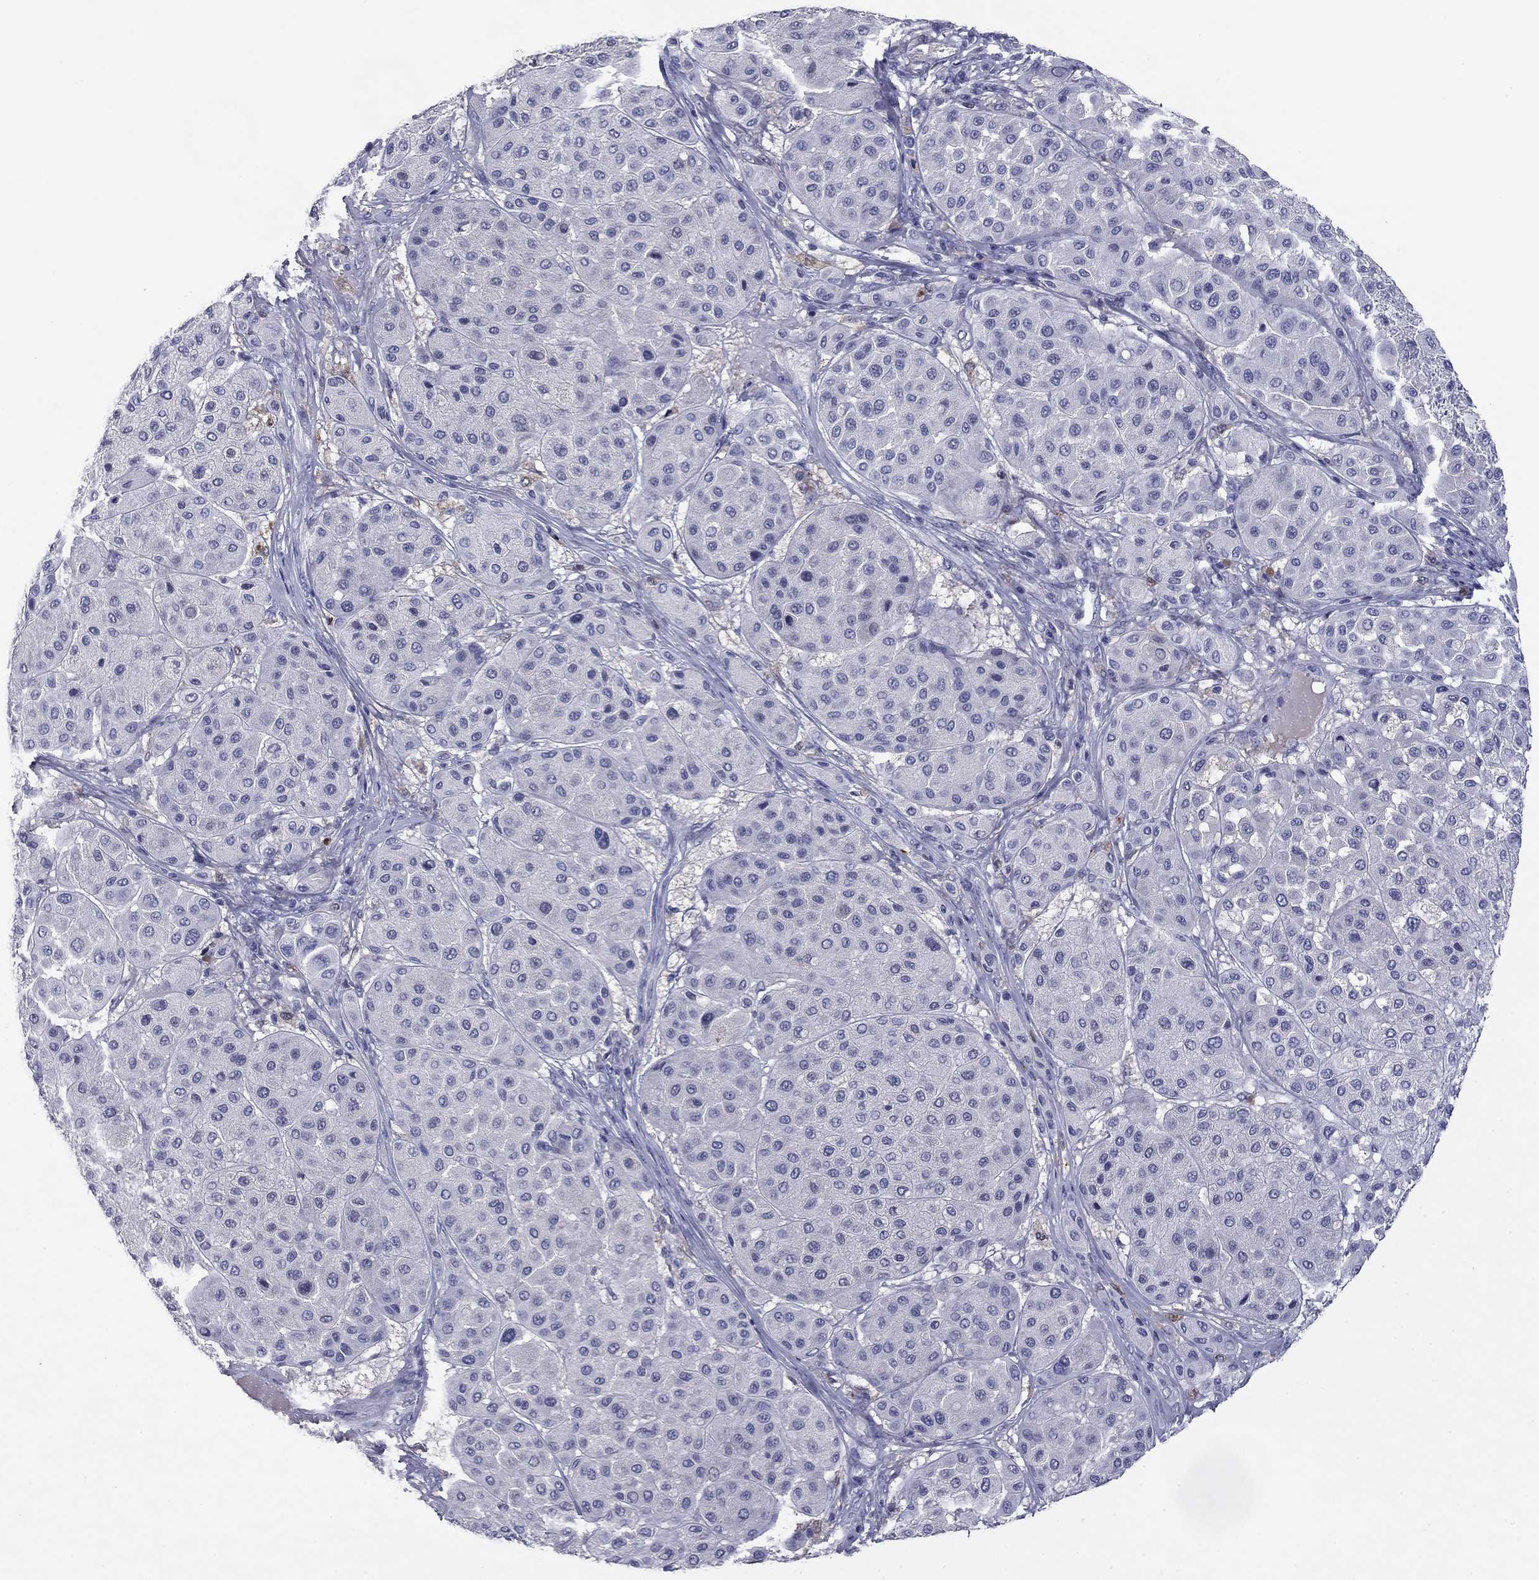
{"staining": {"intensity": "negative", "quantity": "none", "location": "none"}, "tissue": "melanoma", "cell_type": "Tumor cells", "image_type": "cancer", "snomed": [{"axis": "morphology", "description": "Malignant melanoma, Metastatic site"}, {"axis": "topography", "description": "Smooth muscle"}], "caption": "An image of human malignant melanoma (metastatic site) is negative for staining in tumor cells.", "gene": "CFAP119", "patient": {"sex": "male", "age": 41}}